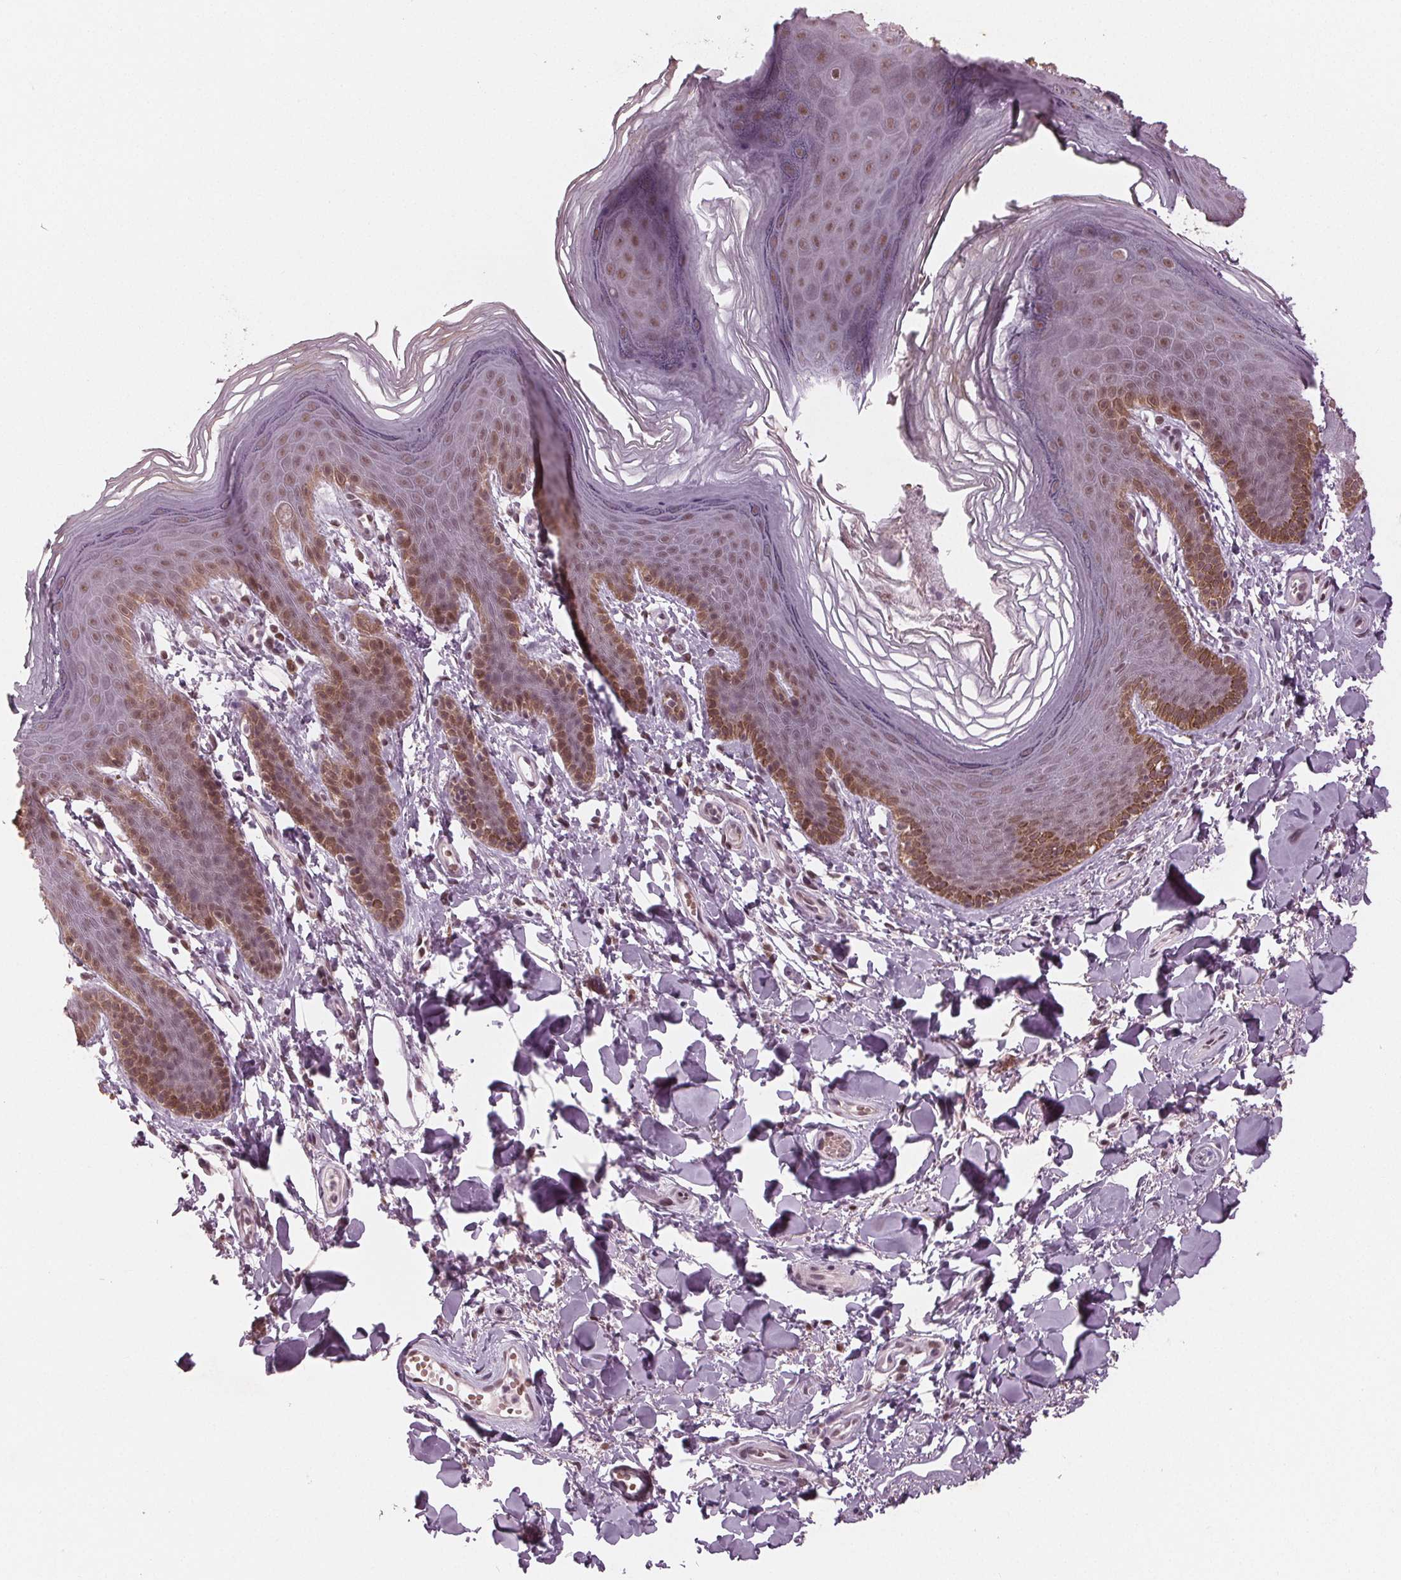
{"staining": {"intensity": "moderate", "quantity": "25%-75%", "location": "nuclear"}, "tissue": "skin", "cell_type": "Epidermal cells", "image_type": "normal", "snomed": [{"axis": "morphology", "description": "Normal tissue, NOS"}, {"axis": "topography", "description": "Anal"}], "caption": "Moderate nuclear protein staining is appreciated in about 25%-75% of epidermal cells in skin.", "gene": "DNMT3L", "patient": {"sex": "male", "age": 53}}